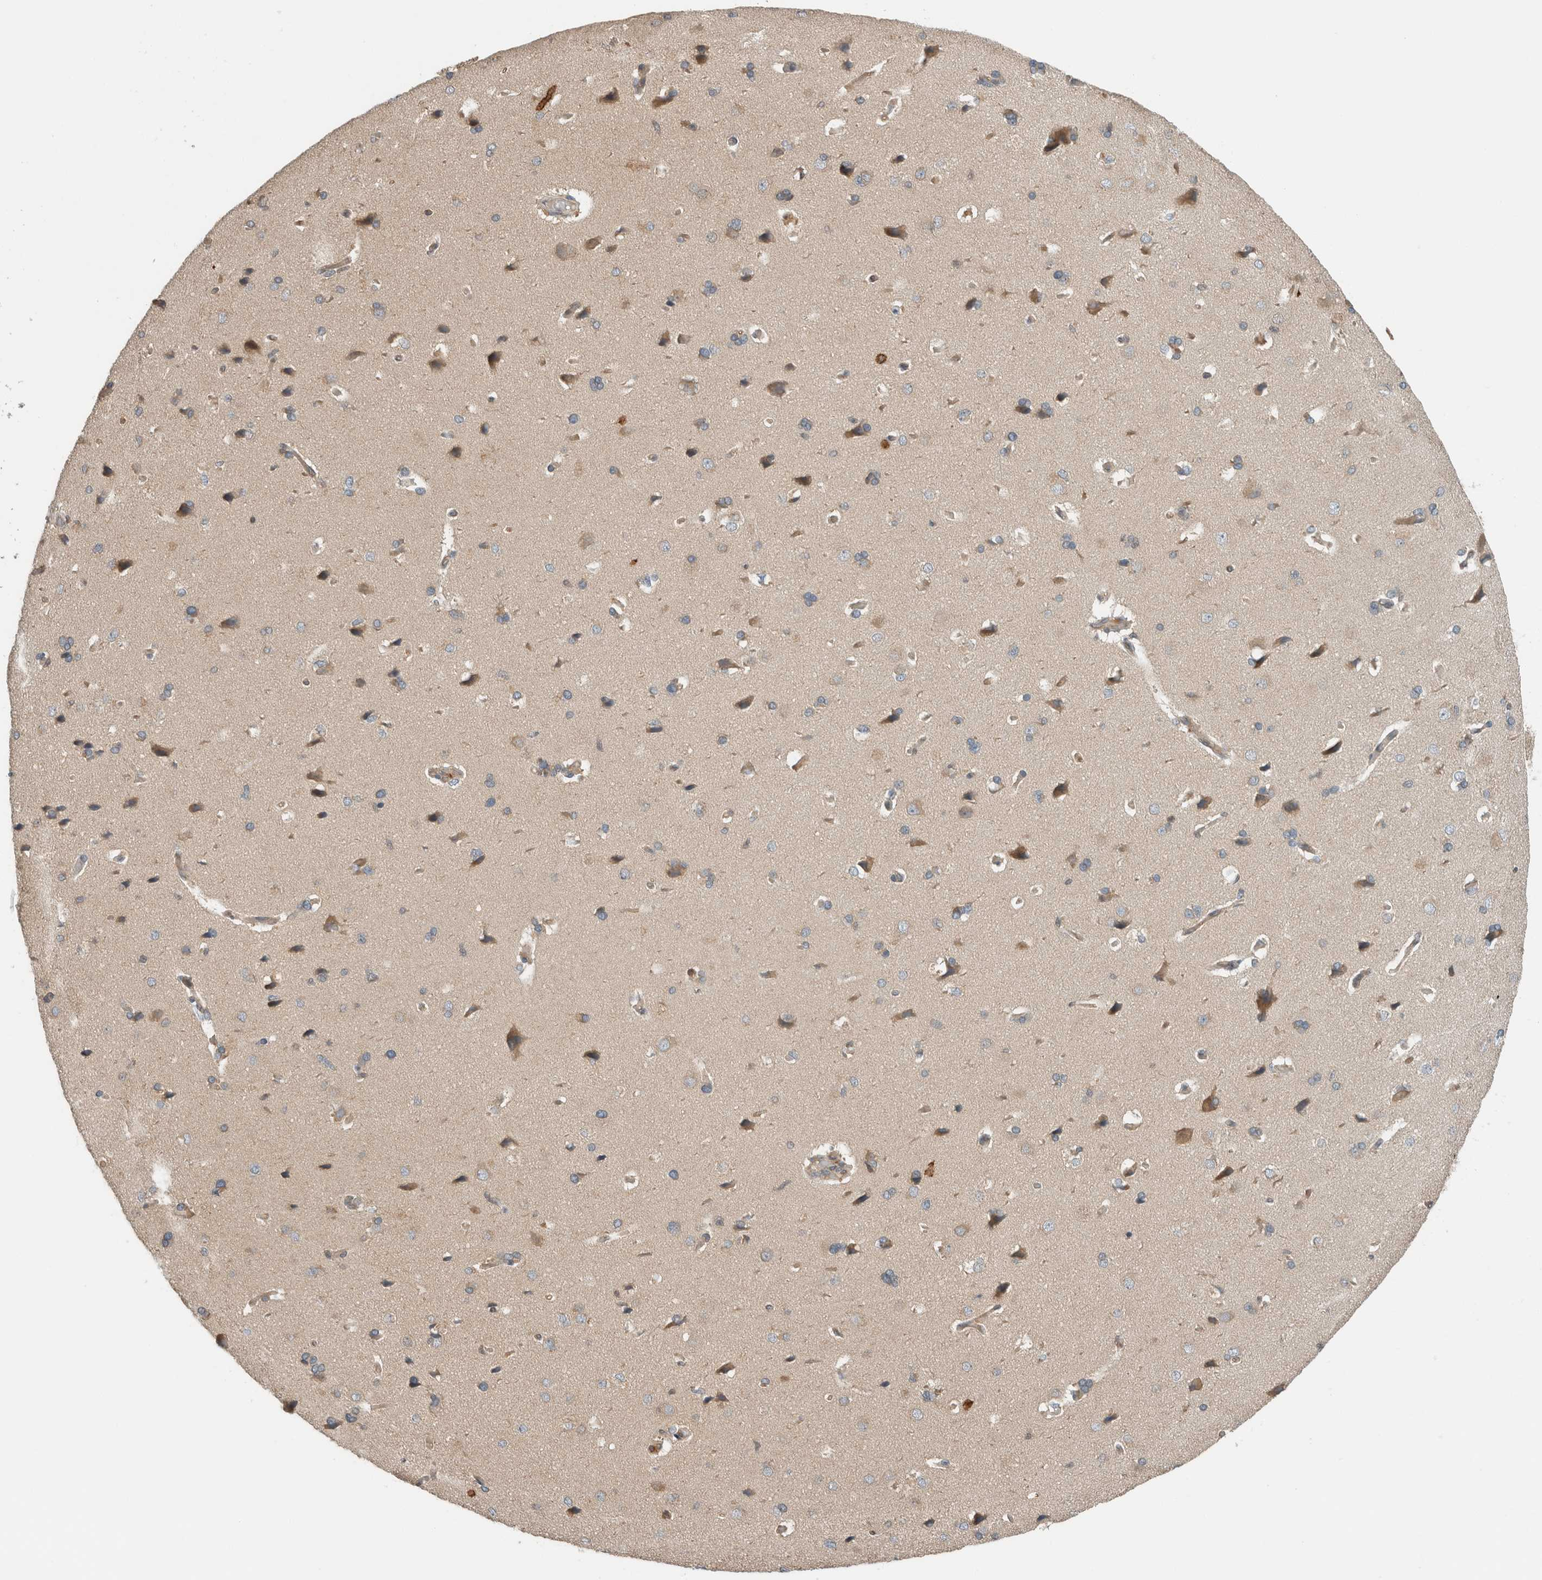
{"staining": {"intensity": "moderate", "quantity": "25%-75%", "location": "cytoplasmic/membranous"}, "tissue": "cerebral cortex", "cell_type": "Endothelial cells", "image_type": "normal", "snomed": [{"axis": "morphology", "description": "Normal tissue, NOS"}, {"axis": "topography", "description": "Cerebral cortex"}], "caption": "Cerebral cortex stained with DAB (3,3'-diaminobenzidine) IHC reveals medium levels of moderate cytoplasmic/membranous expression in approximately 25%-75% of endothelial cells. Using DAB (brown) and hematoxylin (blue) stains, captured at high magnification using brightfield microscopy.", "gene": "PFDN4", "patient": {"sex": "male", "age": 62}}